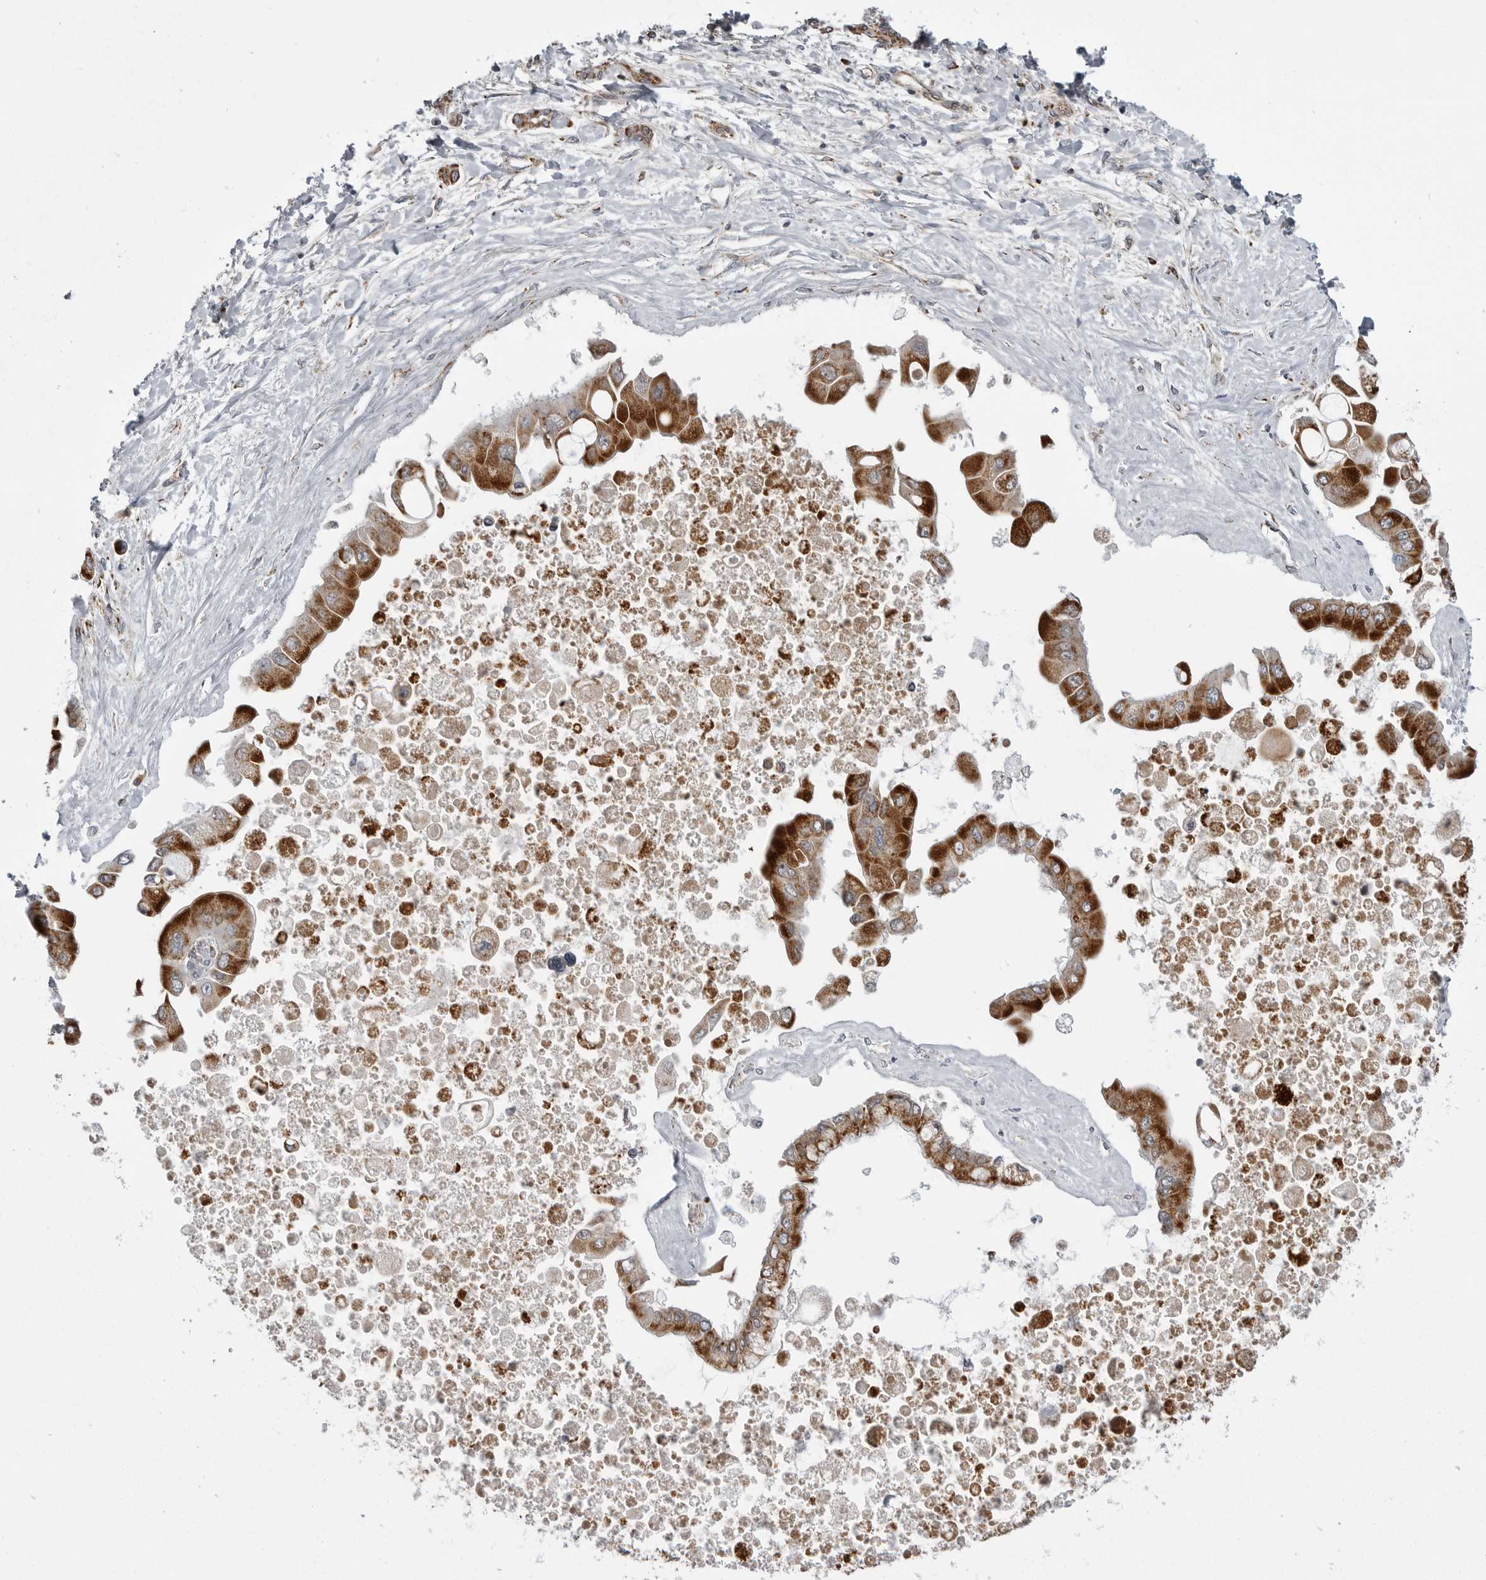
{"staining": {"intensity": "strong", "quantity": ">75%", "location": "cytoplasmic/membranous"}, "tissue": "liver cancer", "cell_type": "Tumor cells", "image_type": "cancer", "snomed": [{"axis": "morphology", "description": "Cholangiocarcinoma"}, {"axis": "topography", "description": "Liver"}], "caption": "This is a photomicrograph of immunohistochemistry (IHC) staining of cholangiocarcinoma (liver), which shows strong staining in the cytoplasmic/membranous of tumor cells.", "gene": "FH", "patient": {"sex": "male", "age": 50}}